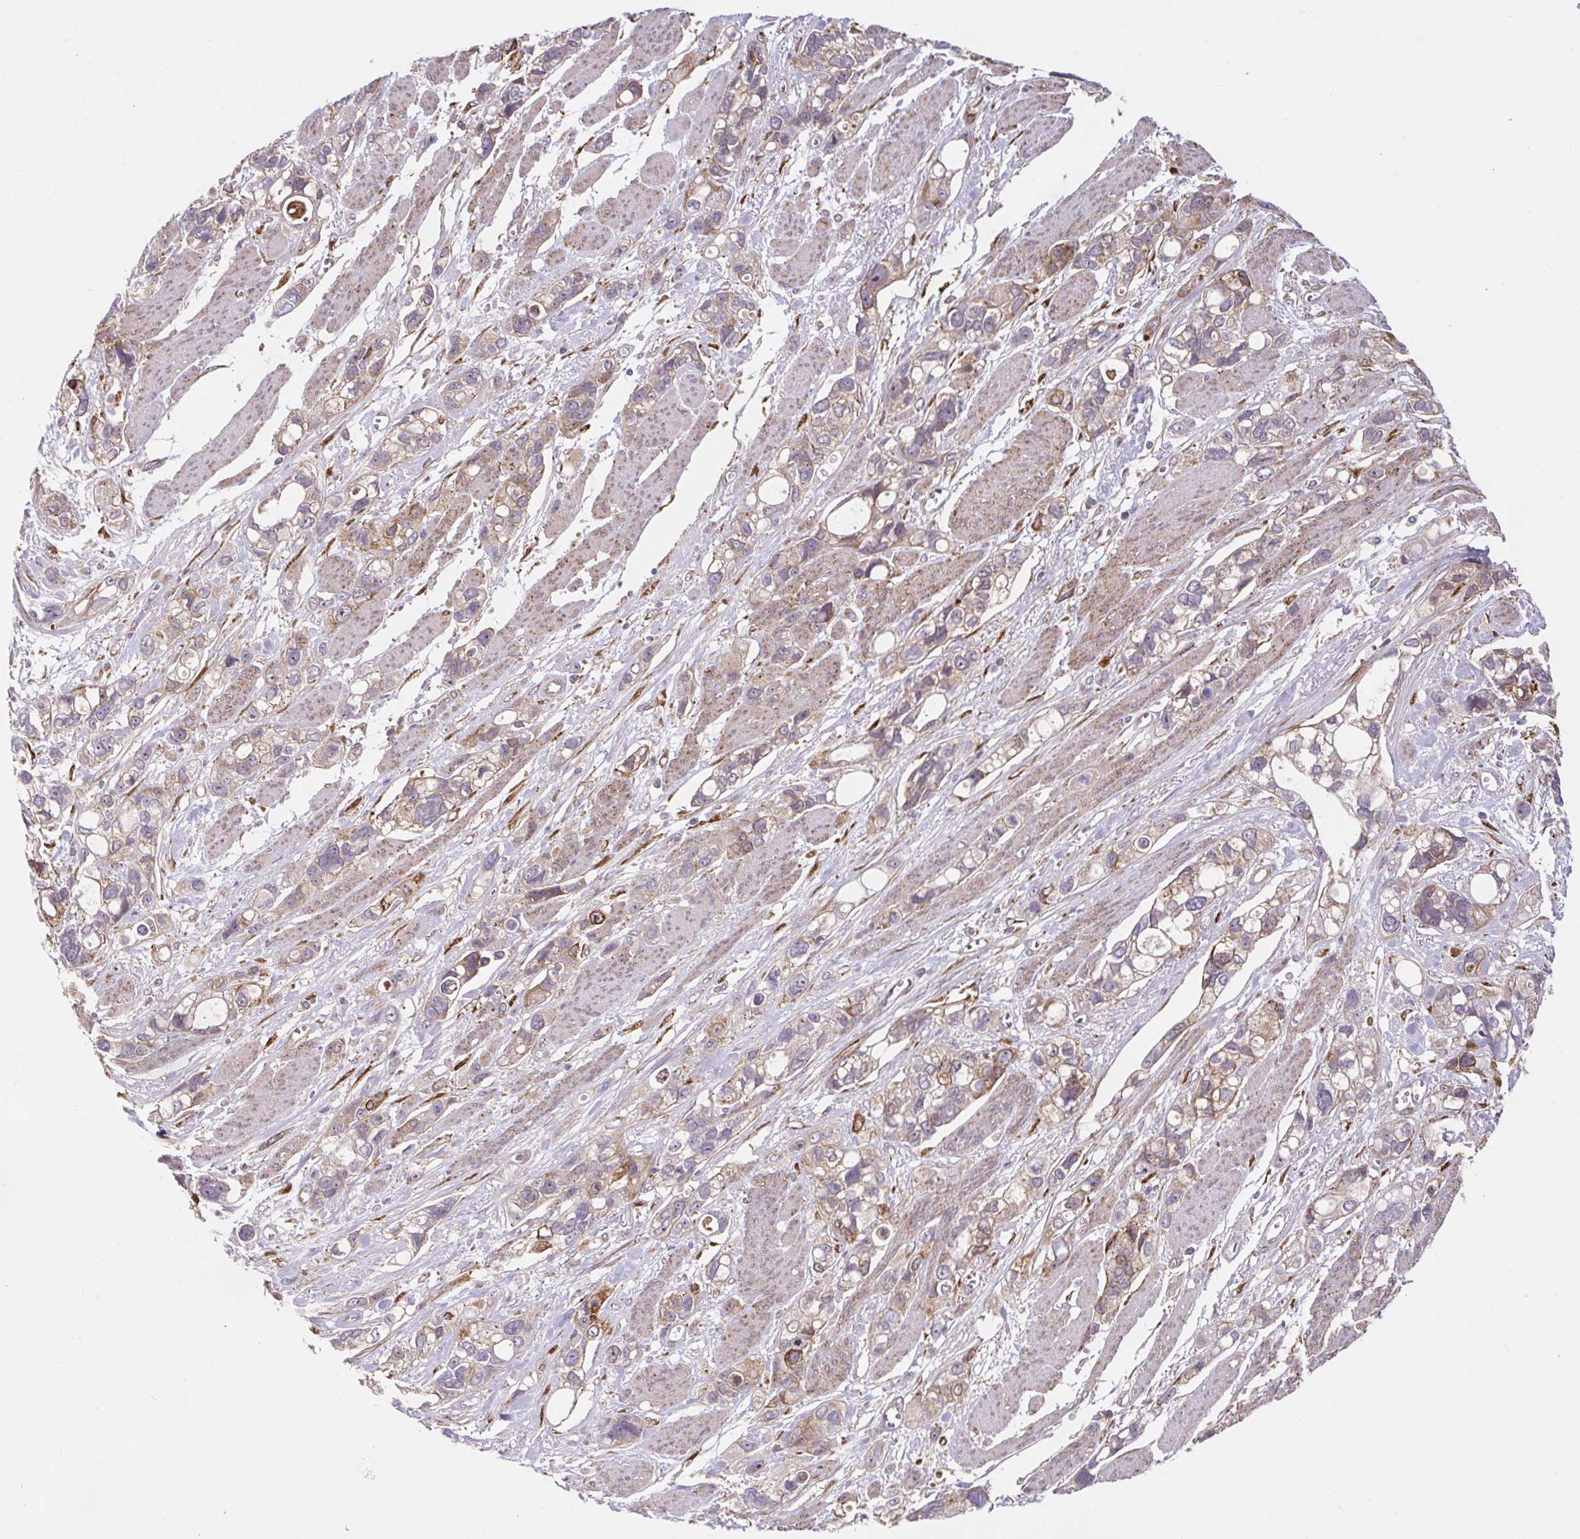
{"staining": {"intensity": "strong", "quantity": "25%-75%", "location": "cytoplasmic/membranous"}, "tissue": "stomach cancer", "cell_type": "Tumor cells", "image_type": "cancer", "snomed": [{"axis": "morphology", "description": "Adenocarcinoma, NOS"}, {"axis": "topography", "description": "Stomach, upper"}], "caption": "Stomach adenocarcinoma tissue exhibits strong cytoplasmic/membranous staining in about 25%-75% of tumor cells, visualized by immunohistochemistry.", "gene": "LYPD5", "patient": {"sex": "female", "age": 81}}